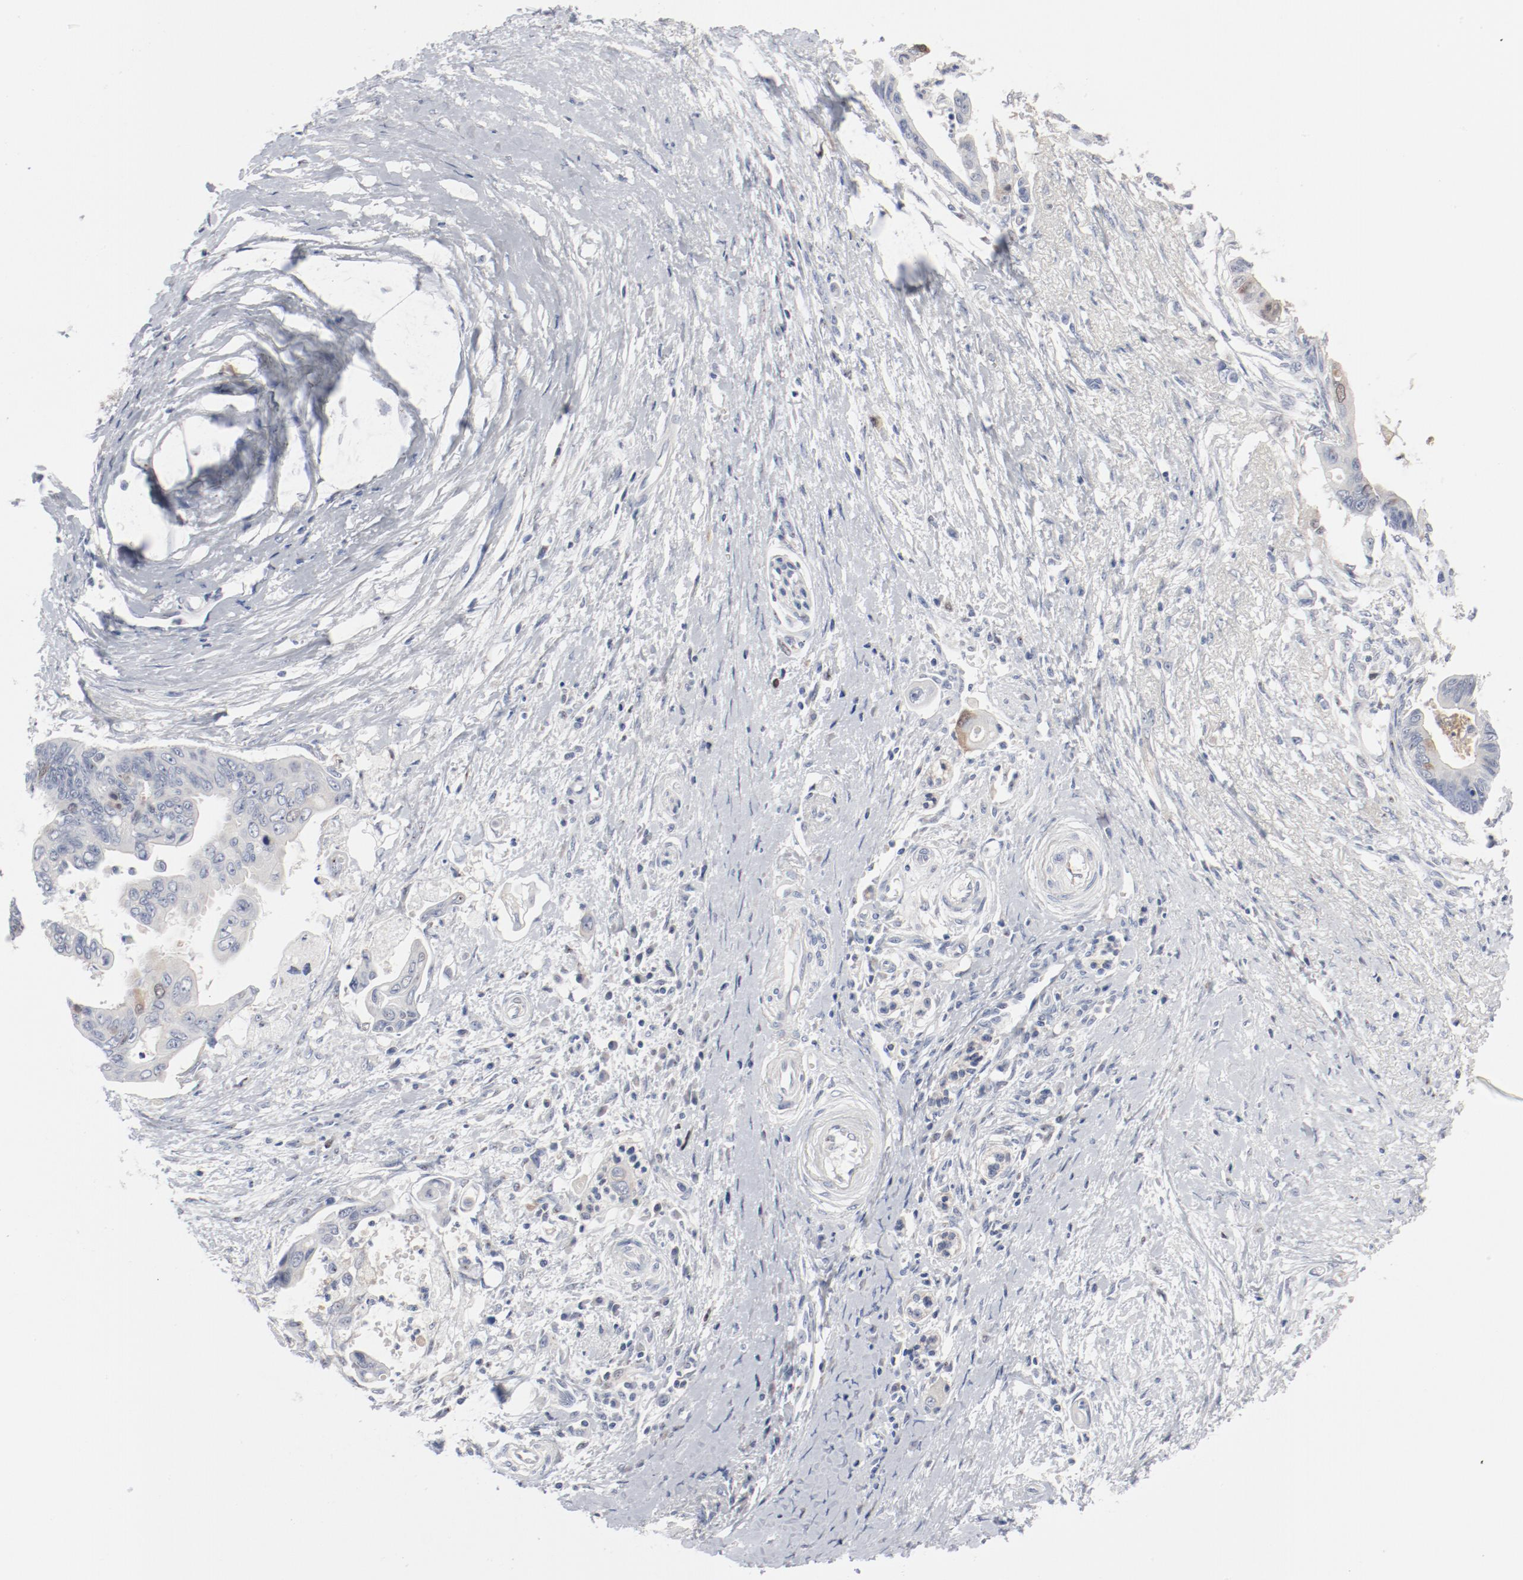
{"staining": {"intensity": "moderate", "quantity": "<25%", "location": "nuclear"}, "tissue": "pancreatic cancer", "cell_type": "Tumor cells", "image_type": "cancer", "snomed": [{"axis": "morphology", "description": "Adenocarcinoma, NOS"}, {"axis": "topography", "description": "Pancreas"}], "caption": "Pancreatic adenocarcinoma was stained to show a protein in brown. There is low levels of moderate nuclear positivity in about <25% of tumor cells. The staining is performed using DAB (3,3'-diaminobenzidine) brown chromogen to label protein expression. The nuclei are counter-stained blue using hematoxylin.", "gene": "CDK1", "patient": {"sex": "female", "age": 70}}